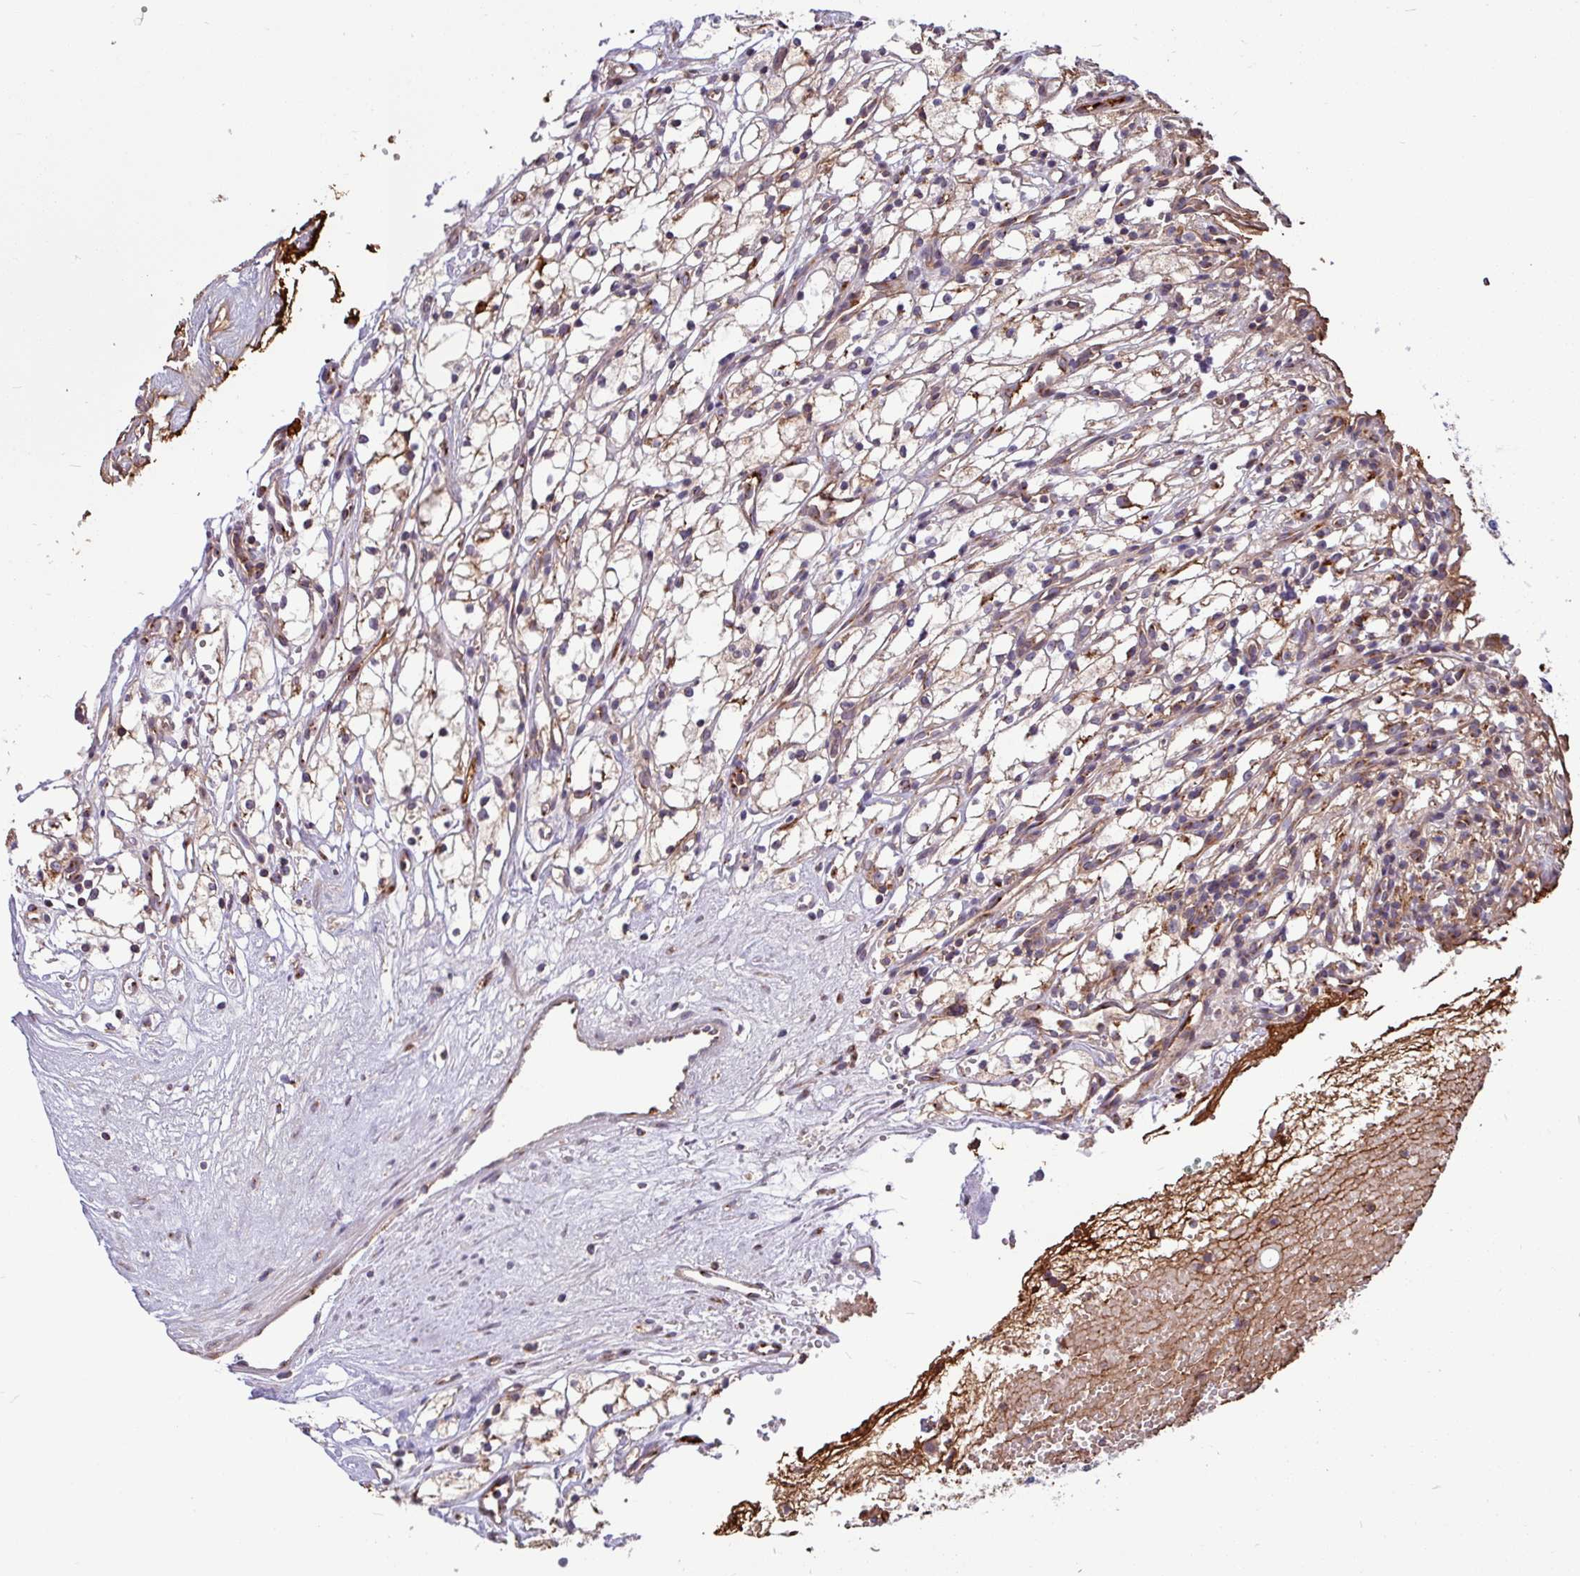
{"staining": {"intensity": "weak", "quantity": "25%-75%", "location": "cytoplasmic/membranous"}, "tissue": "renal cancer", "cell_type": "Tumor cells", "image_type": "cancer", "snomed": [{"axis": "morphology", "description": "Adenocarcinoma, NOS"}, {"axis": "topography", "description": "Kidney"}], "caption": "This is an image of immunohistochemistry (IHC) staining of renal cancer (adenocarcinoma), which shows weak staining in the cytoplasmic/membranous of tumor cells.", "gene": "LSM12", "patient": {"sex": "male", "age": 59}}